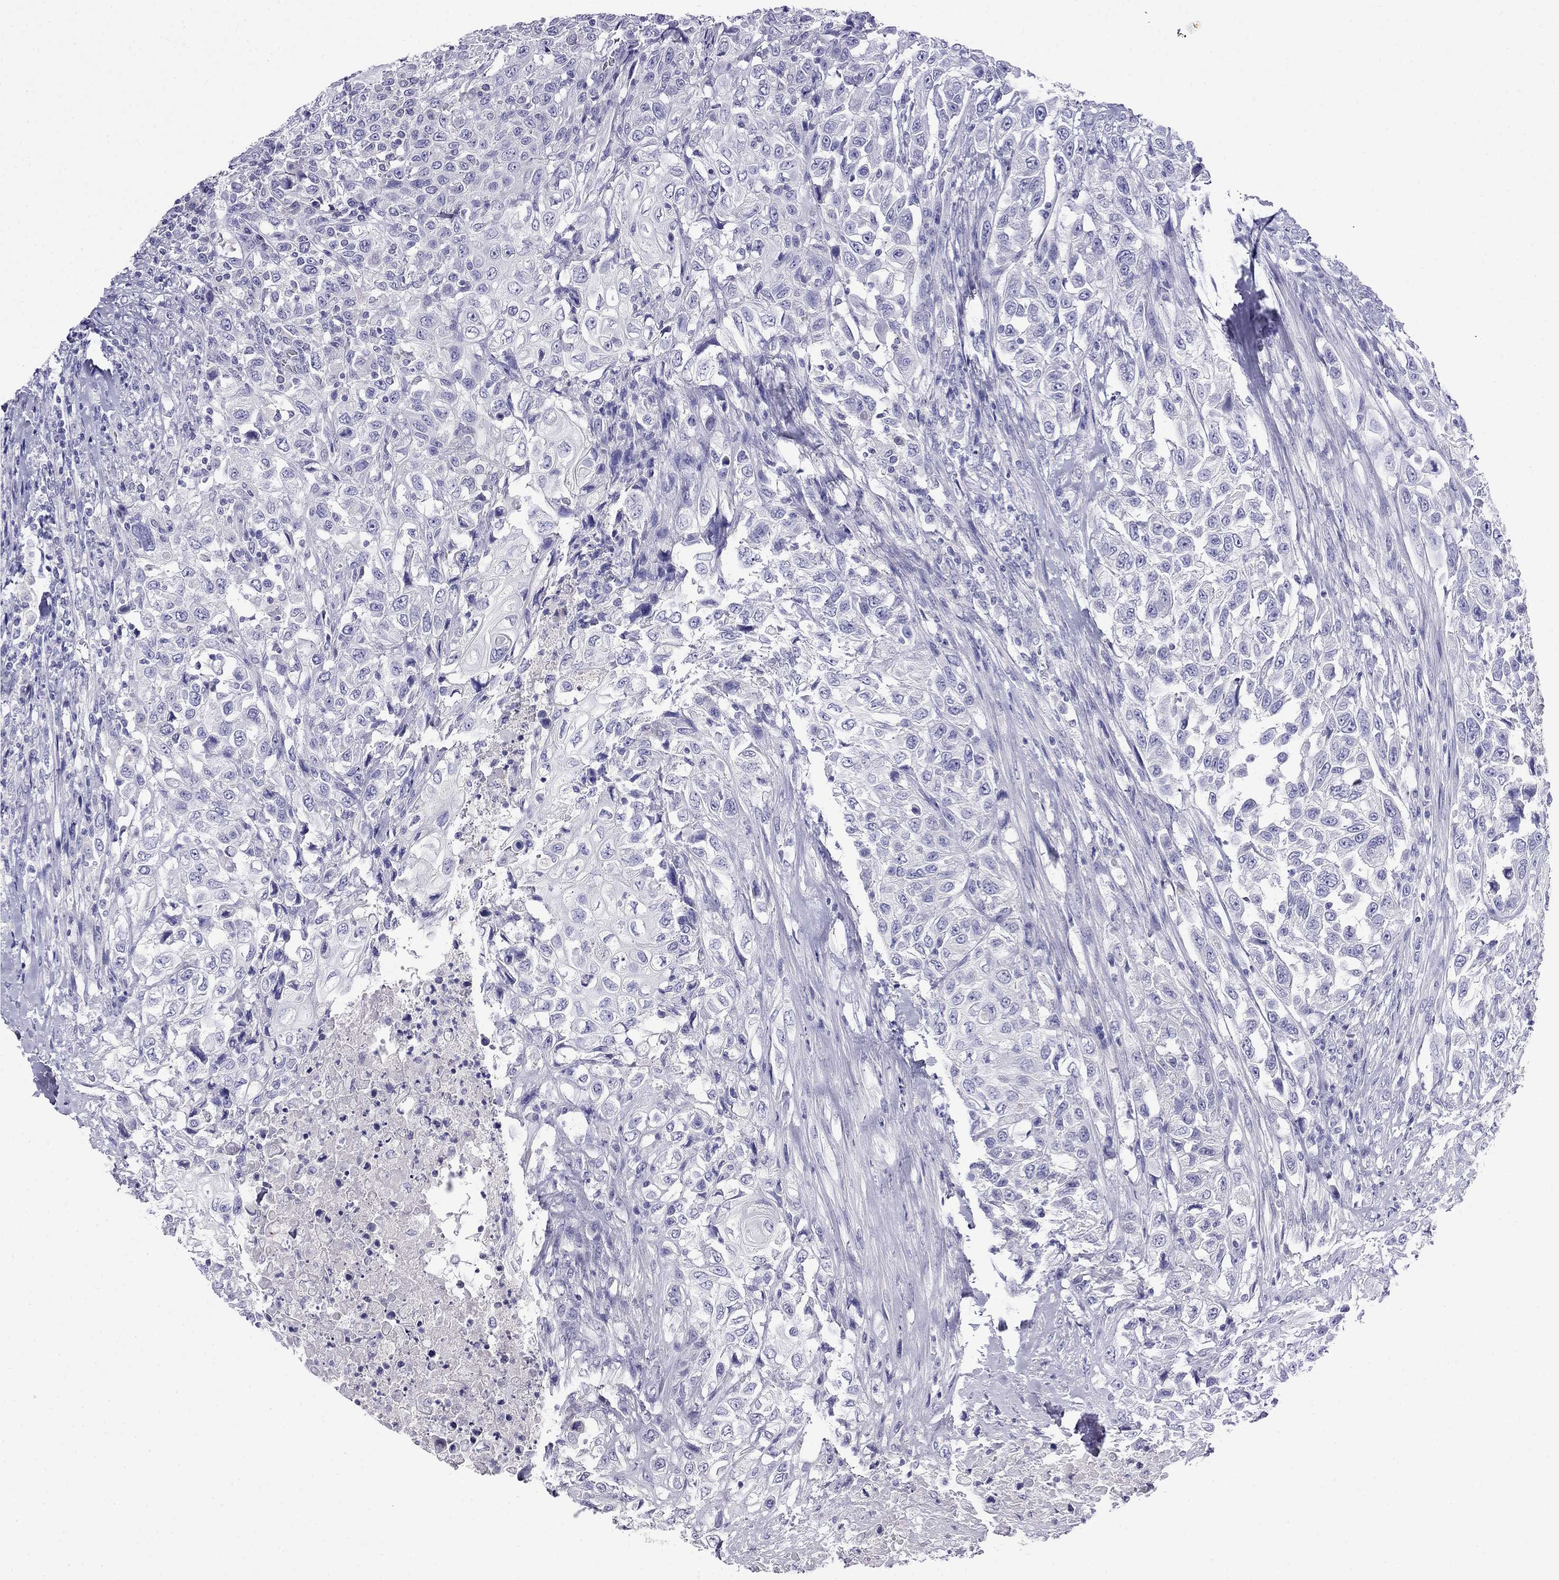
{"staining": {"intensity": "negative", "quantity": "none", "location": "none"}, "tissue": "urothelial cancer", "cell_type": "Tumor cells", "image_type": "cancer", "snomed": [{"axis": "morphology", "description": "Urothelial carcinoma, High grade"}, {"axis": "topography", "description": "Urinary bladder"}], "caption": "Immunohistochemistry (IHC) of urothelial cancer demonstrates no expression in tumor cells. Brightfield microscopy of IHC stained with DAB (3,3'-diaminobenzidine) (brown) and hematoxylin (blue), captured at high magnification.", "gene": "MYO15A", "patient": {"sex": "female", "age": 56}}